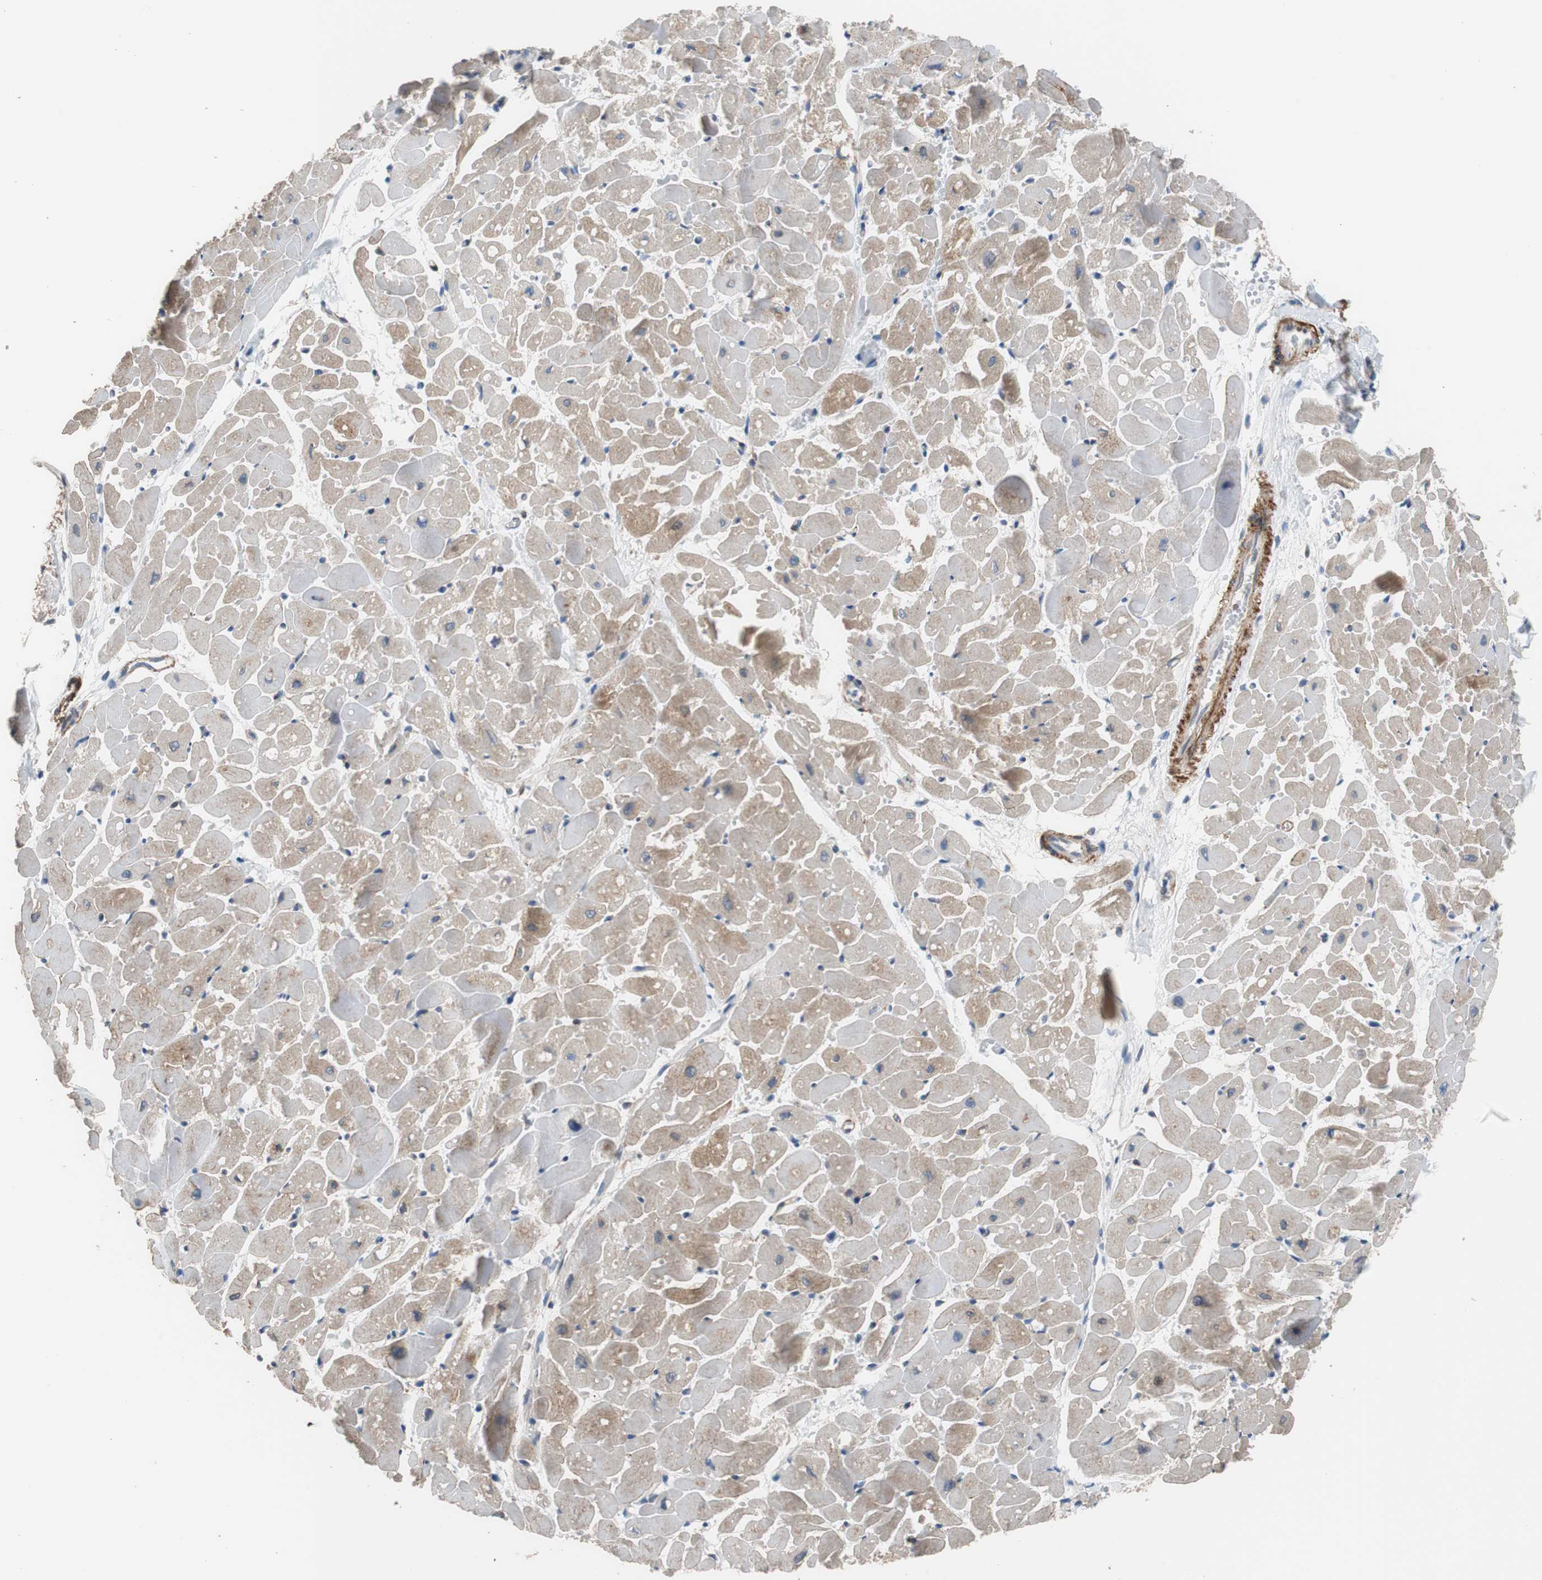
{"staining": {"intensity": "weak", "quantity": "<25%", "location": "cytoplasmic/membranous"}, "tissue": "heart muscle", "cell_type": "Cardiomyocytes", "image_type": "normal", "snomed": [{"axis": "morphology", "description": "Normal tissue, NOS"}, {"axis": "topography", "description": "Heart"}], "caption": "Immunohistochemical staining of benign heart muscle exhibits no significant expression in cardiomyocytes. (DAB immunohistochemistry (IHC) visualized using brightfield microscopy, high magnification).", "gene": "PBXIP1", "patient": {"sex": "female", "age": 19}}